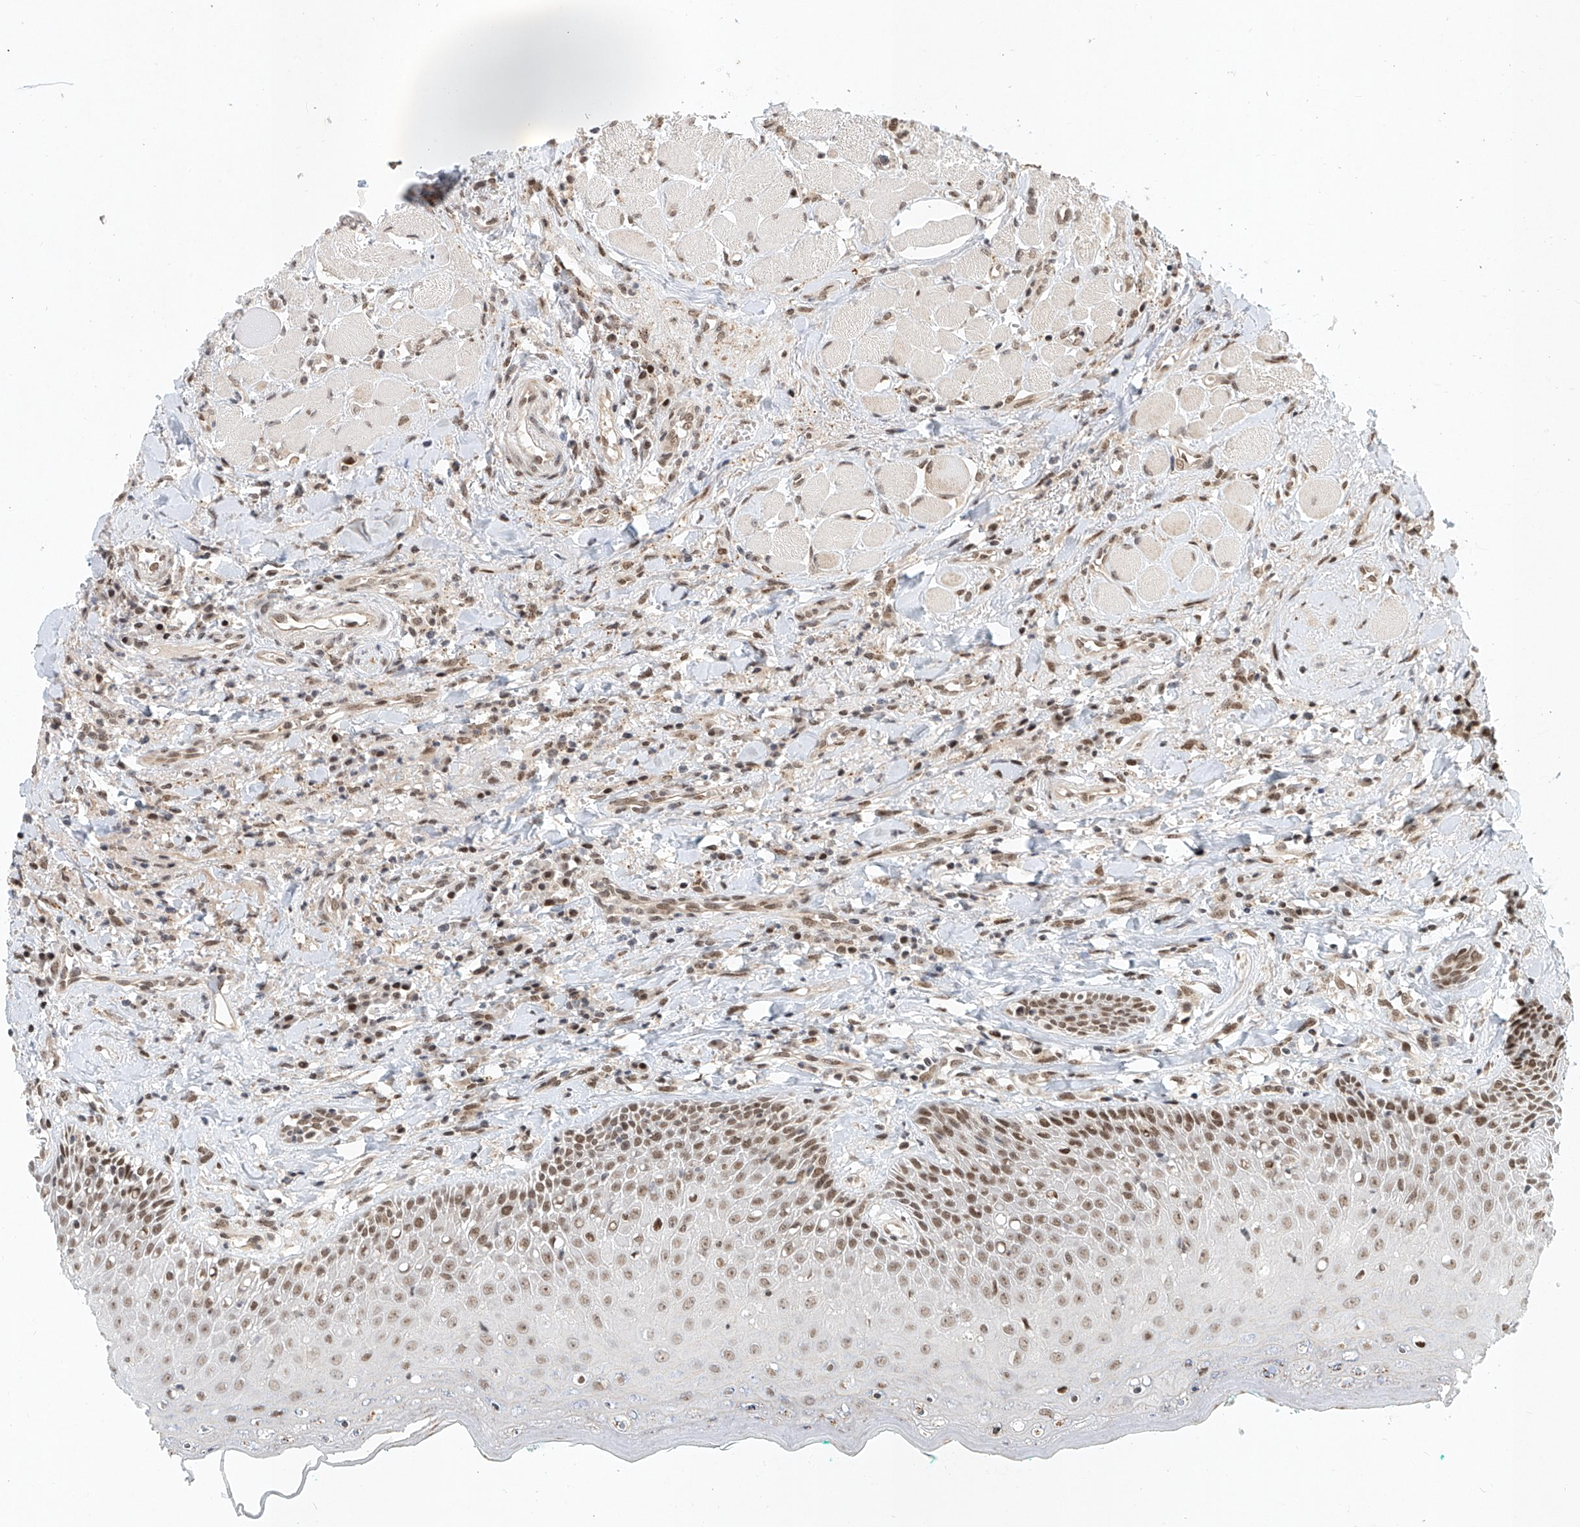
{"staining": {"intensity": "moderate", "quantity": ">75%", "location": "nuclear"}, "tissue": "oral mucosa", "cell_type": "Squamous epithelial cells", "image_type": "normal", "snomed": [{"axis": "morphology", "description": "Normal tissue, NOS"}, {"axis": "topography", "description": "Oral tissue"}], "caption": "Brown immunohistochemical staining in normal oral mucosa shows moderate nuclear staining in about >75% of squamous epithelial cells. Using DAB (brown) and hematoxylin (blue) stains, captured at high magnification using brightfield microscopy.", "gene": "ZNF470", "patient": {"sex": "female", "age": 70}}